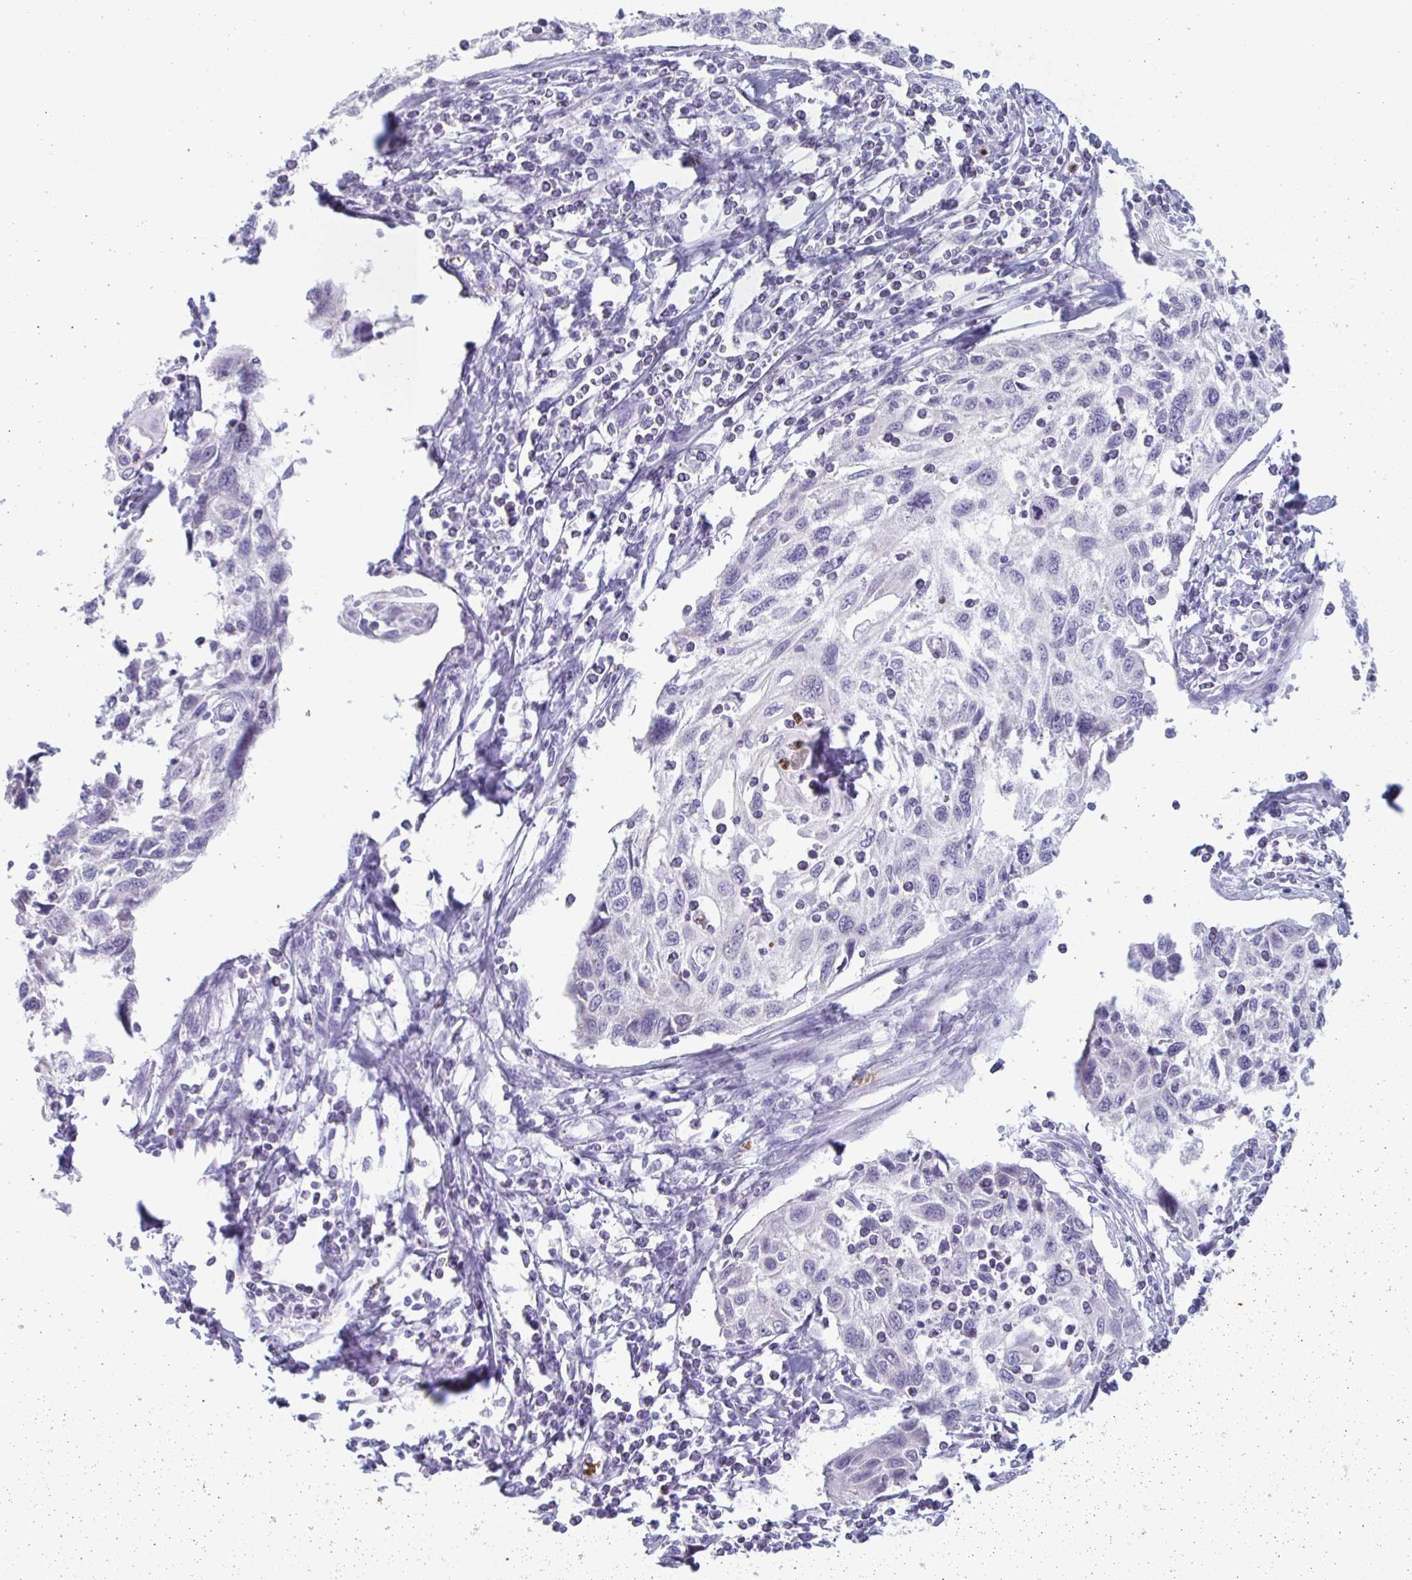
{"staining": {"intensity": "negative", "quantity": "none", "location": "none"}, "tissue": "cervical cancer", "cell_type": "Tumor cells", "image_type": "cancer", "snomed": [{"axis": "morphology", "description": "Squamous cell carcinoma, NOS"}, {"axis": "topography", "description": "Cervix"}], "caption": "IHC histopathology image of neoplastic tissue: human squamous cell carcinoma (cervical) stained with DAB demonstrates no significant protein positivity in tumor cells.", "gene": "CYP4F11", "patient": {"sex": "female", "age": 70}}